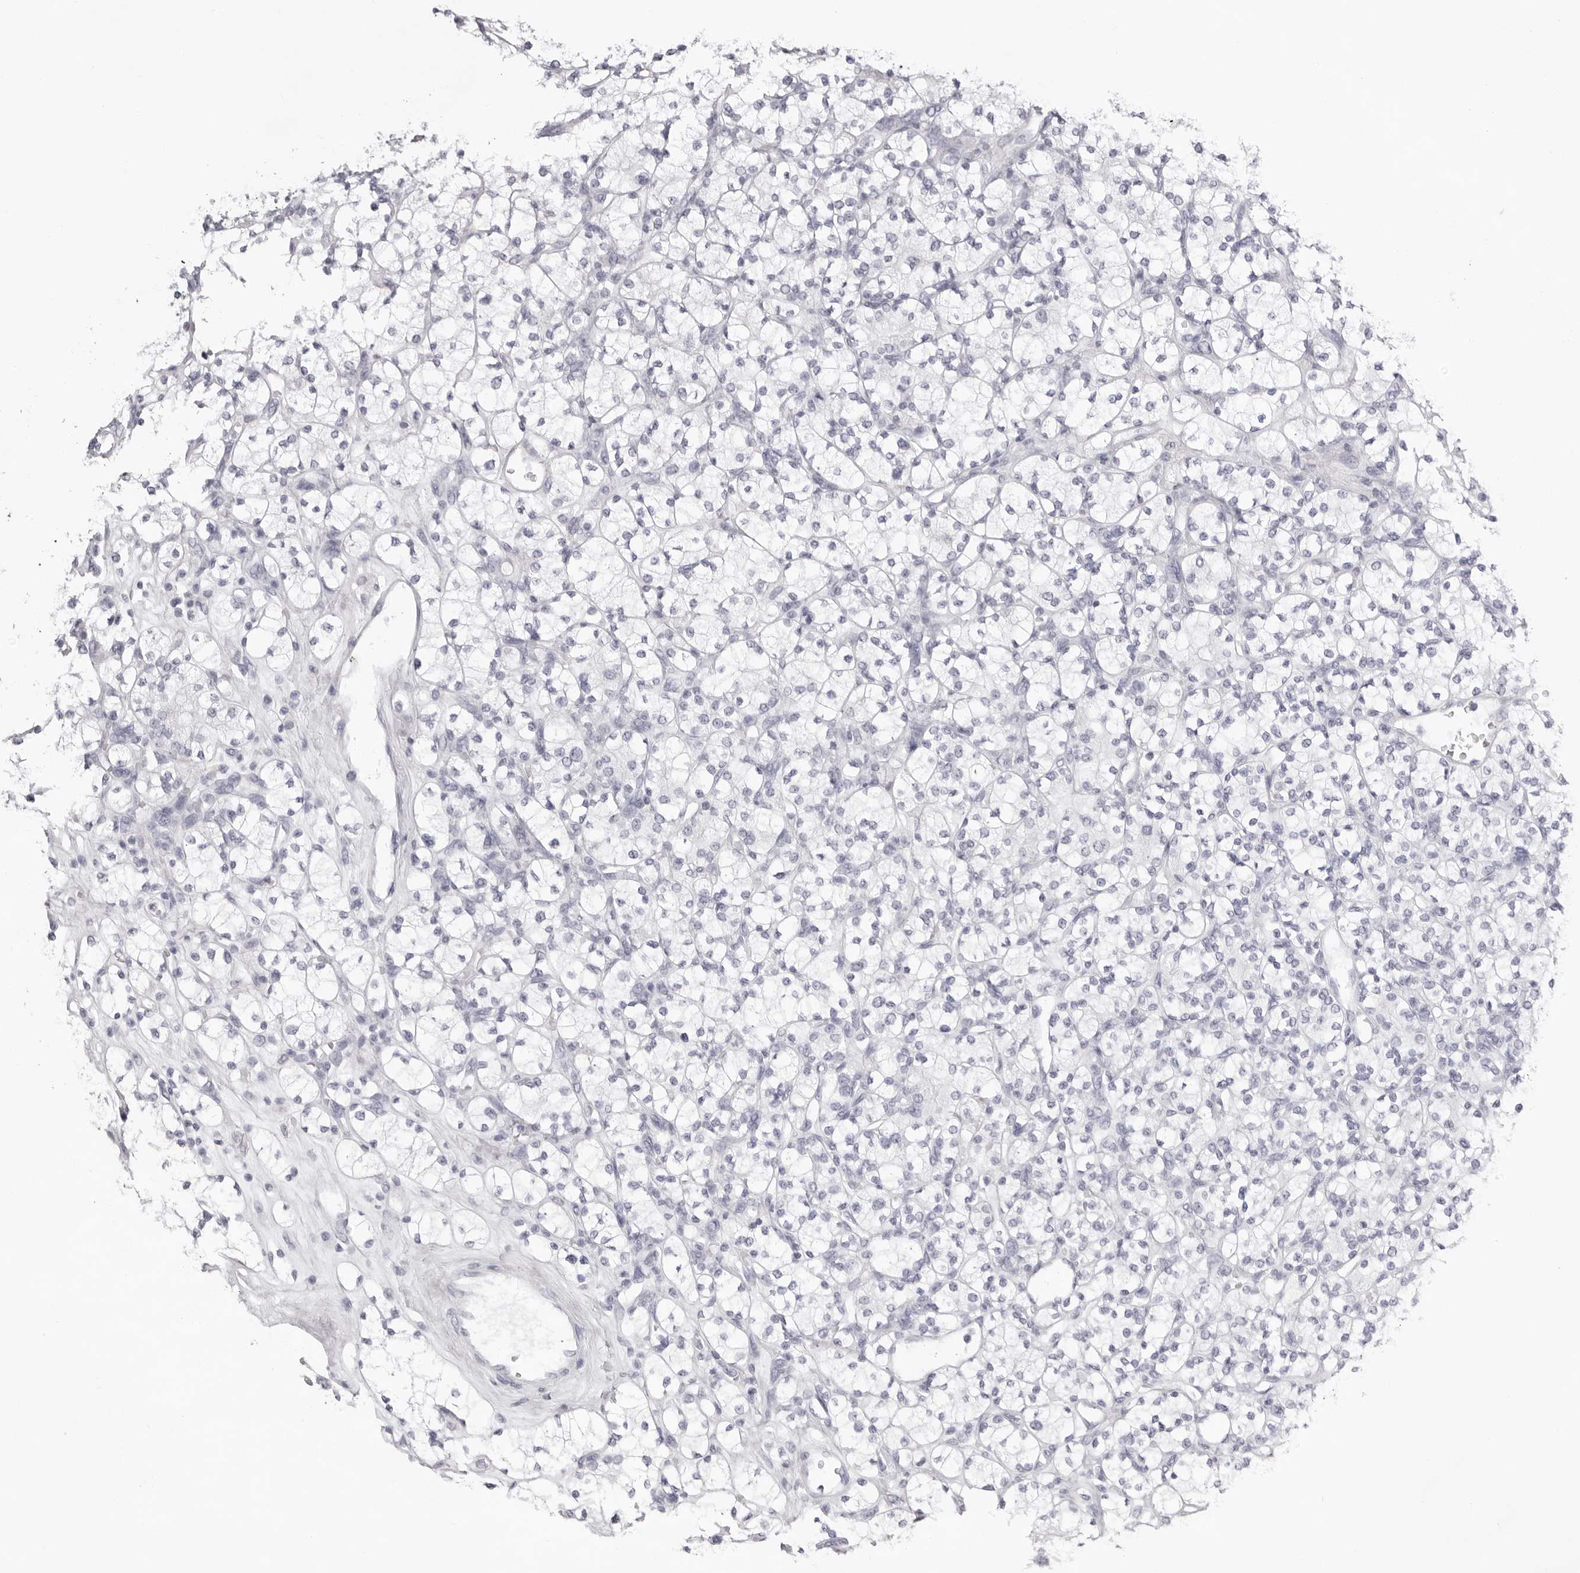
{"staining": {"intensity": "negative", "quantity": "none", "location": "none"}, "tissue": "renal cancer", "cell_type": "Tumor cells", "image_type": "cancer", "snomed": [{"axis": "morphology", "description": "Adenocarcinoma, NOS"}, {"axis": "topography", "description": "Kidney"}], "caption": "A photomicrograph of renal adenocarcinoma stained for a protein shows no brown staining in tumor cells.", "gene": "TMOD4", "patient": {"sex": "male", "age": 77}}